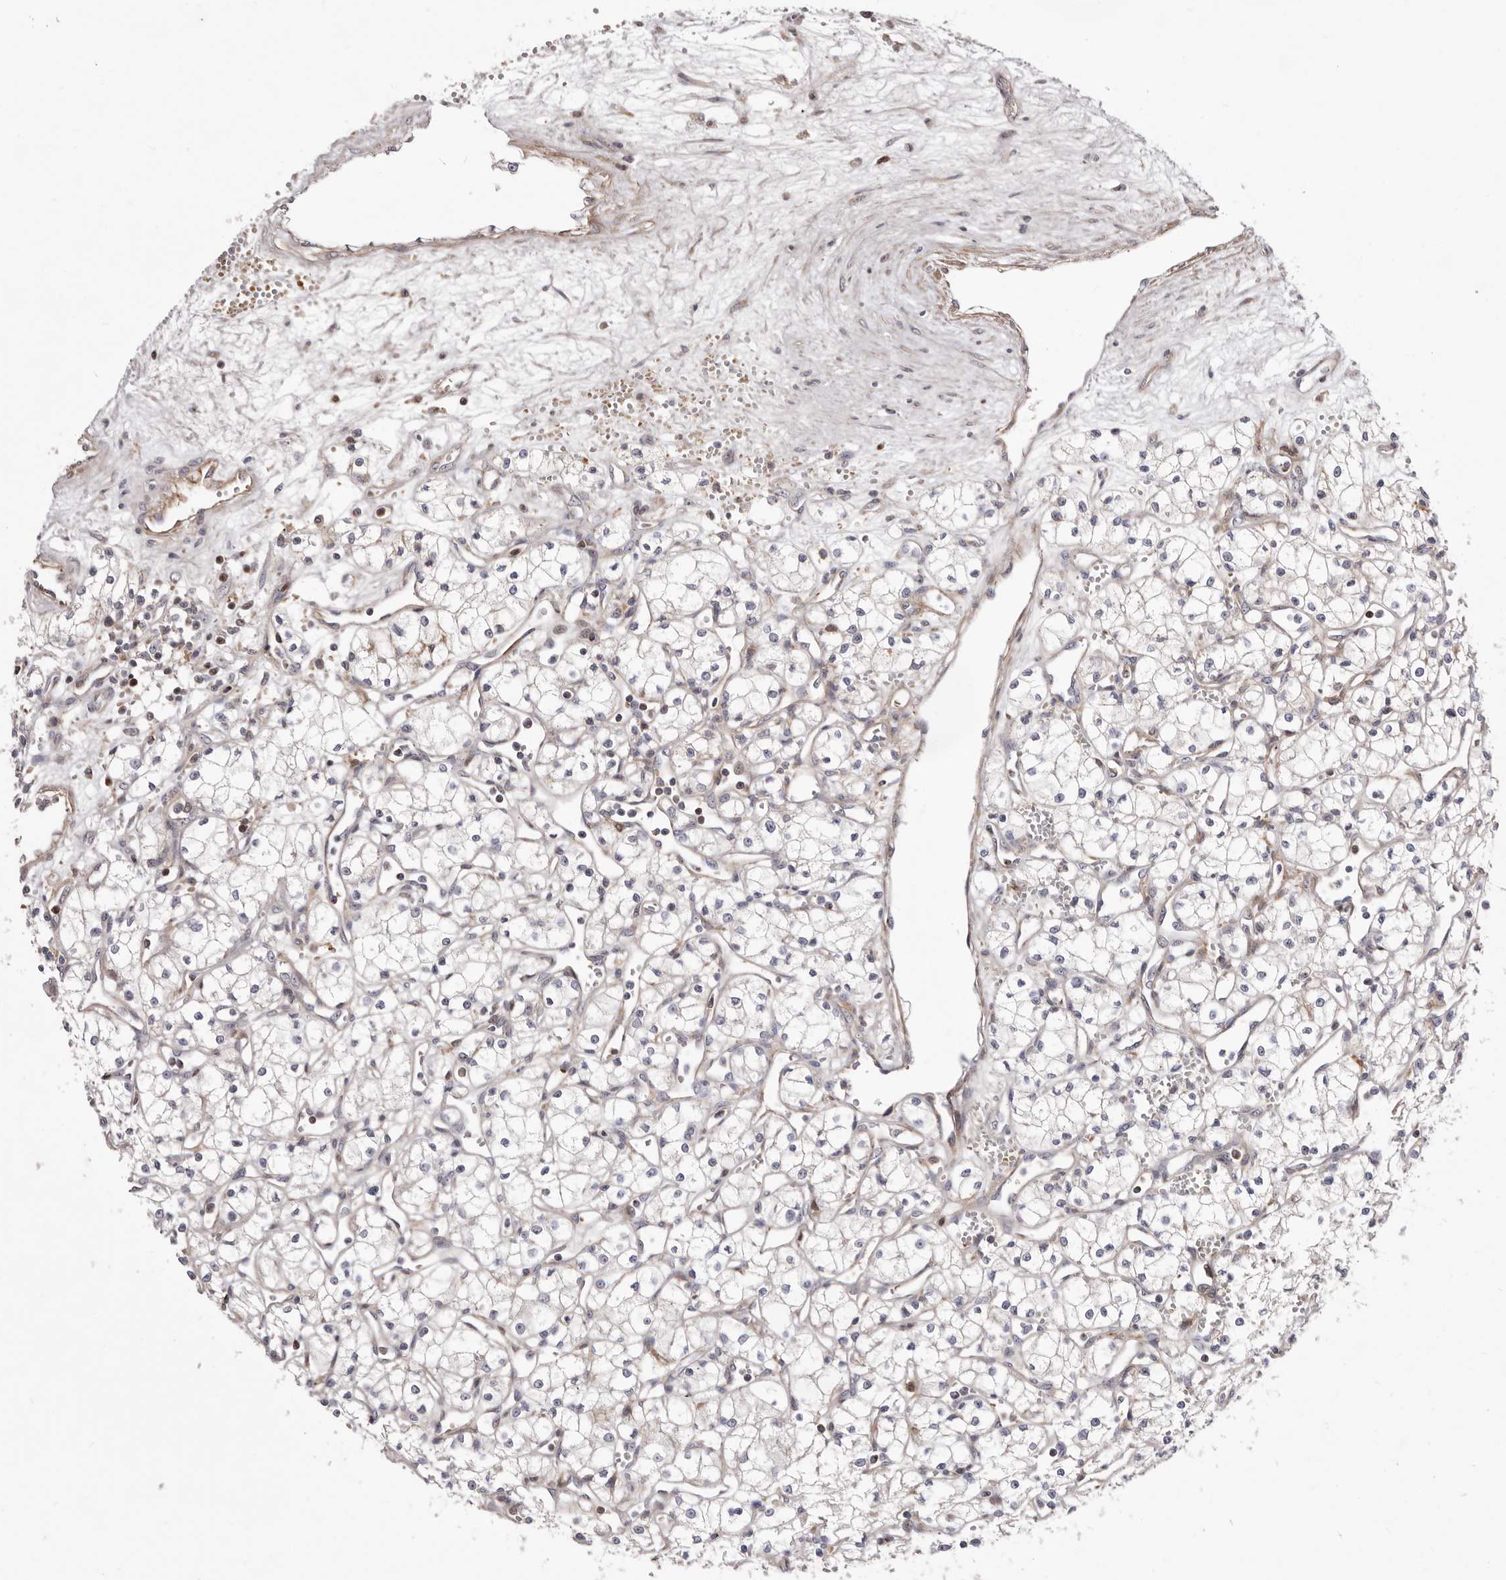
{"staining": {"intensity": "weak", "quantity": "<25%", "location": "cytoplasmic/membranous"}, "tissue": "renal cancer", "cell_type": "Tumor cells", "image_type": "cancer", "snomed": [{"axis": "morphology", "description": "Adenocarcinoma, NOS"}, {"axis": "topography", "description": "Kidney"}], "caption": "DAB (3,3'-diaminobenzidine) immunohistochemical staining of human adenocarcinoma (renal) displays no significant staining in tumor cells.", "gene": "NUBPL", "patient": {"sex": "male", "age": 59}}